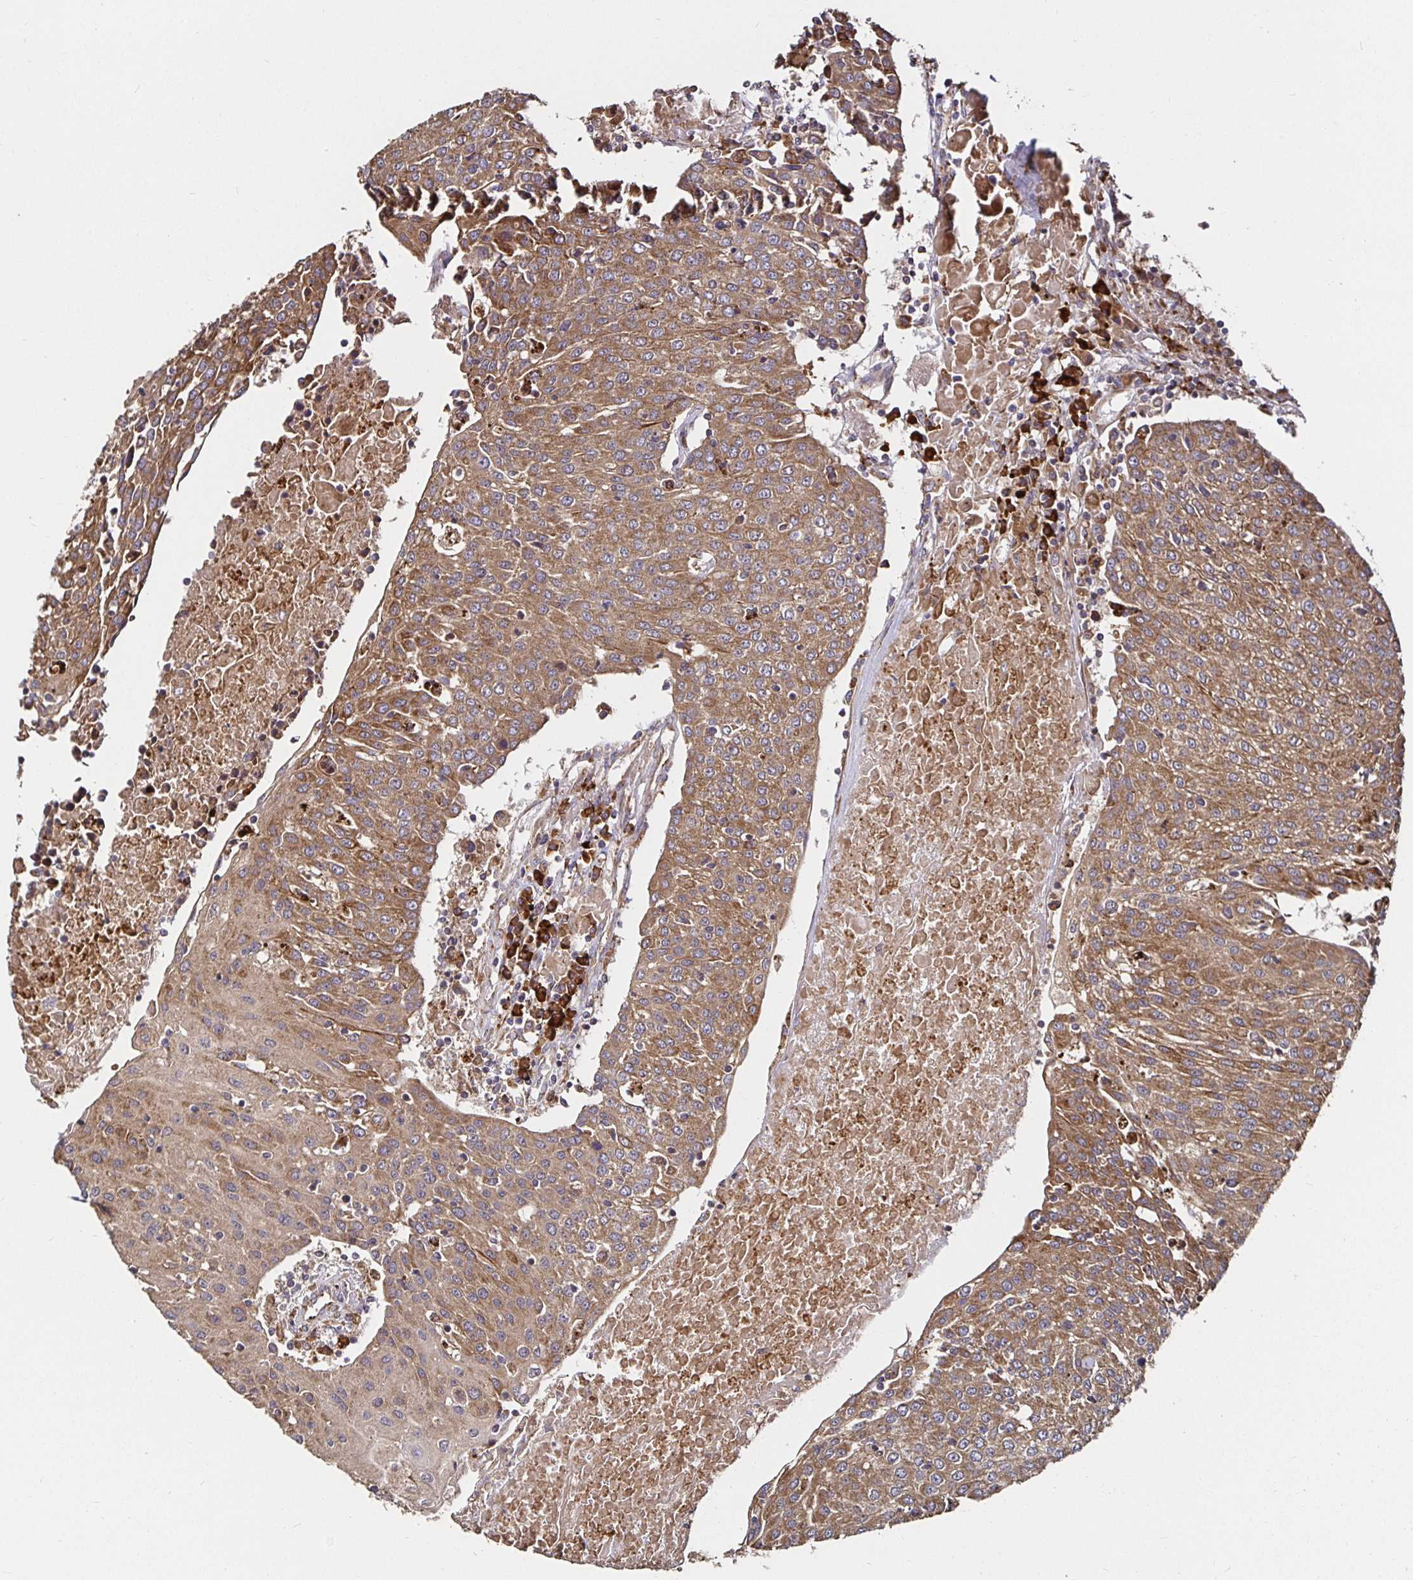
{"staining": {"intensity": "moderate", "quantity": ">75%", "location": "cytoplasmic/membranous"}, "tissue": "urothelial cancer", "cell_type": "Tumor cells", "image_type": "cancer", "snomed": [{"axis": "morphology", "description": "Urothelial carcinoma, High grade"}, {"axis": "topography", "description": "Urinary bladder"}], "caption": "This histopathology image exhibits high-grade urothelial carcinoma stained with immunohistochemistry (IHC) to label a protein in brown. The cytoplasmic/membranous of tumor cells show moderate positivity for the protein. Nuclei are counter-stained blue.", "gene": "MLST8", "patient": {"sex": "female", "age": 85}}